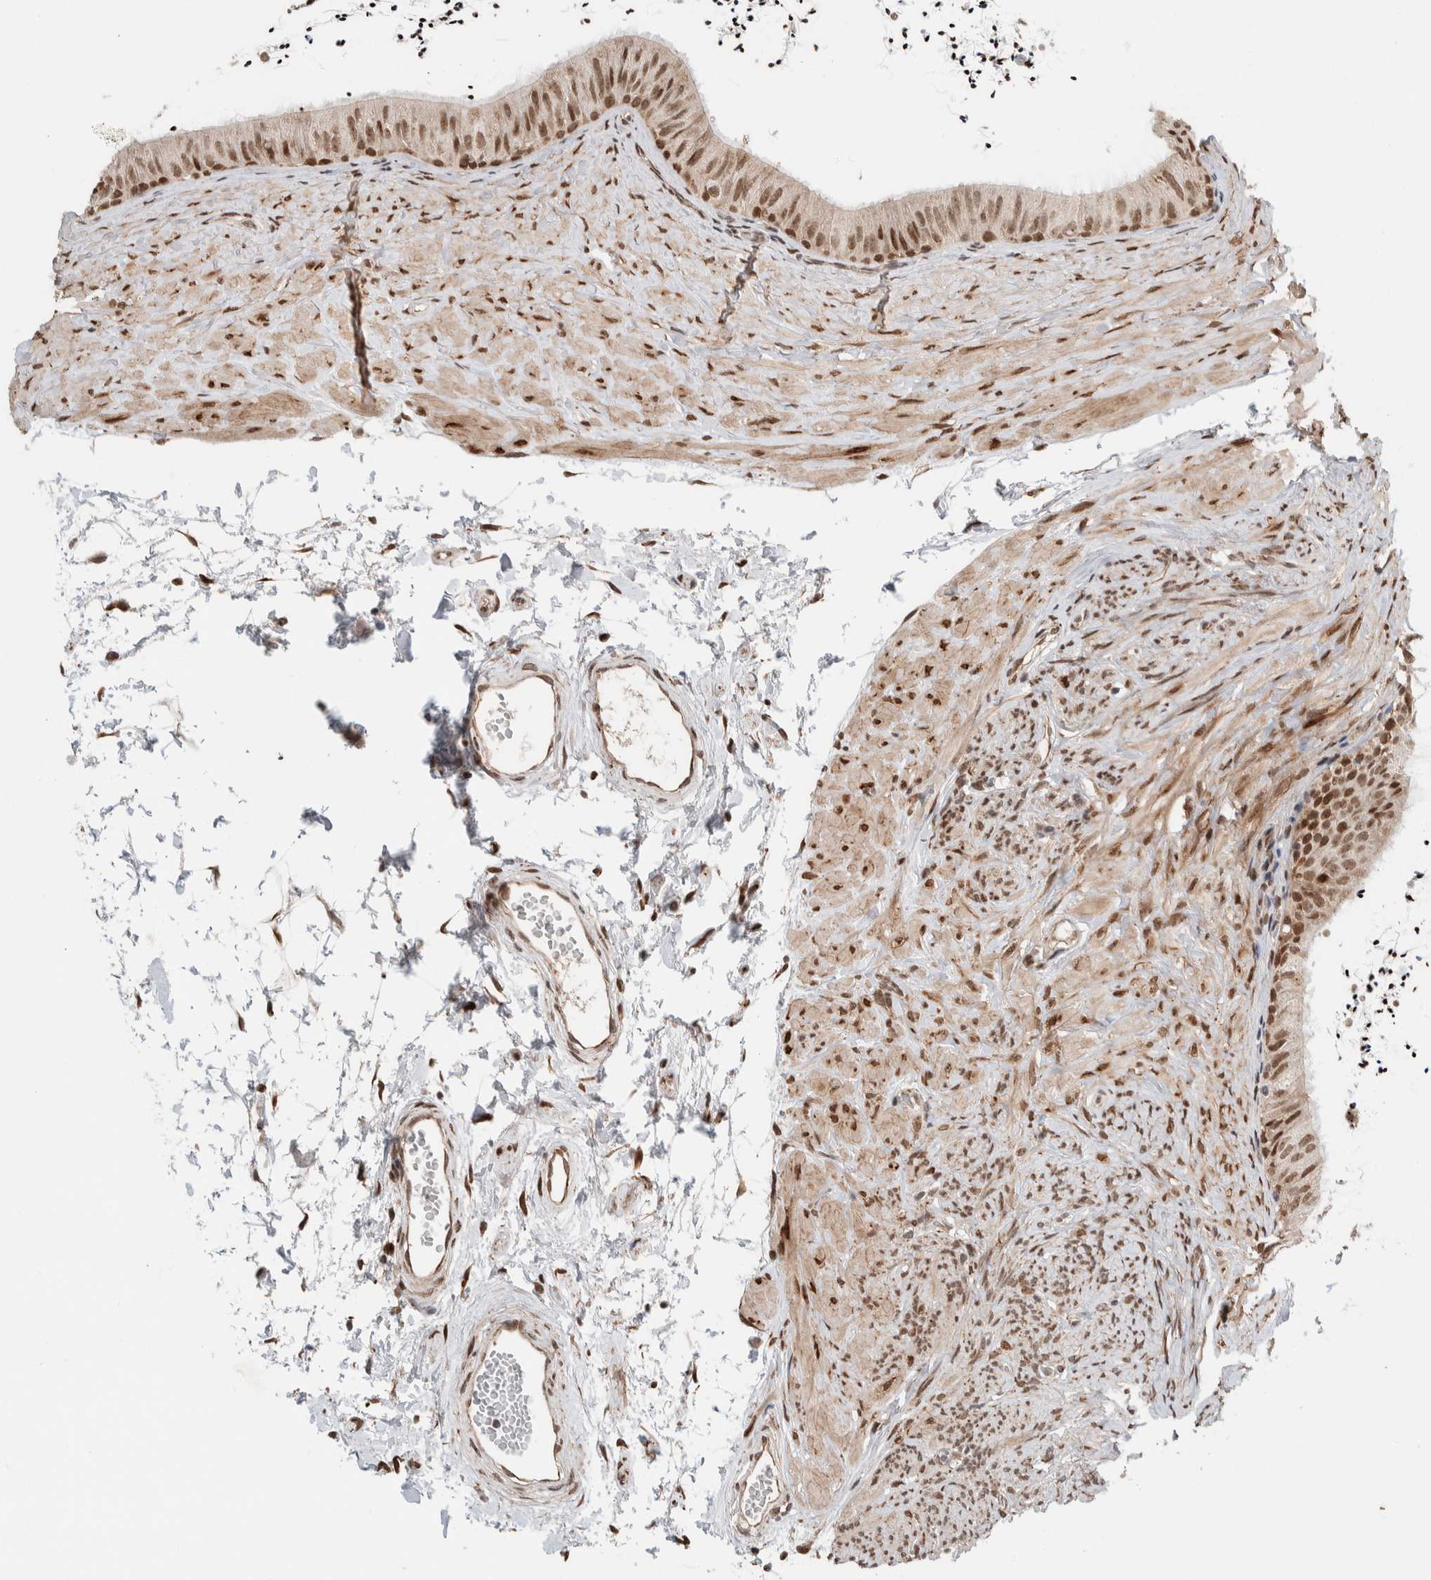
{"staining": {"intensity": "moderate", "quantity": ">75%", "location": "cytoplasmic/membranous,nuclear"}, "tissue": "epididymis", "cell_type": "Glandular cells", "image_type": "normal", "snomed": [{"axis": "morphology", "description": "Normal tissue, NOS"}, {"axis": "topography", "description": "Epididymis"}], "caption": "The micrograph demonstrates staining of normal epididymis, revealing moderate cytoplasmic/membranous,nuclear protein positivity (brown color) within glandular cells. (Stains: DAB in brown, nuclei in blue, Microscopy: brightfield microscopy at high magnification).", "gene": "TNRC18", "patient": {"sex": "male", "age": 56}}